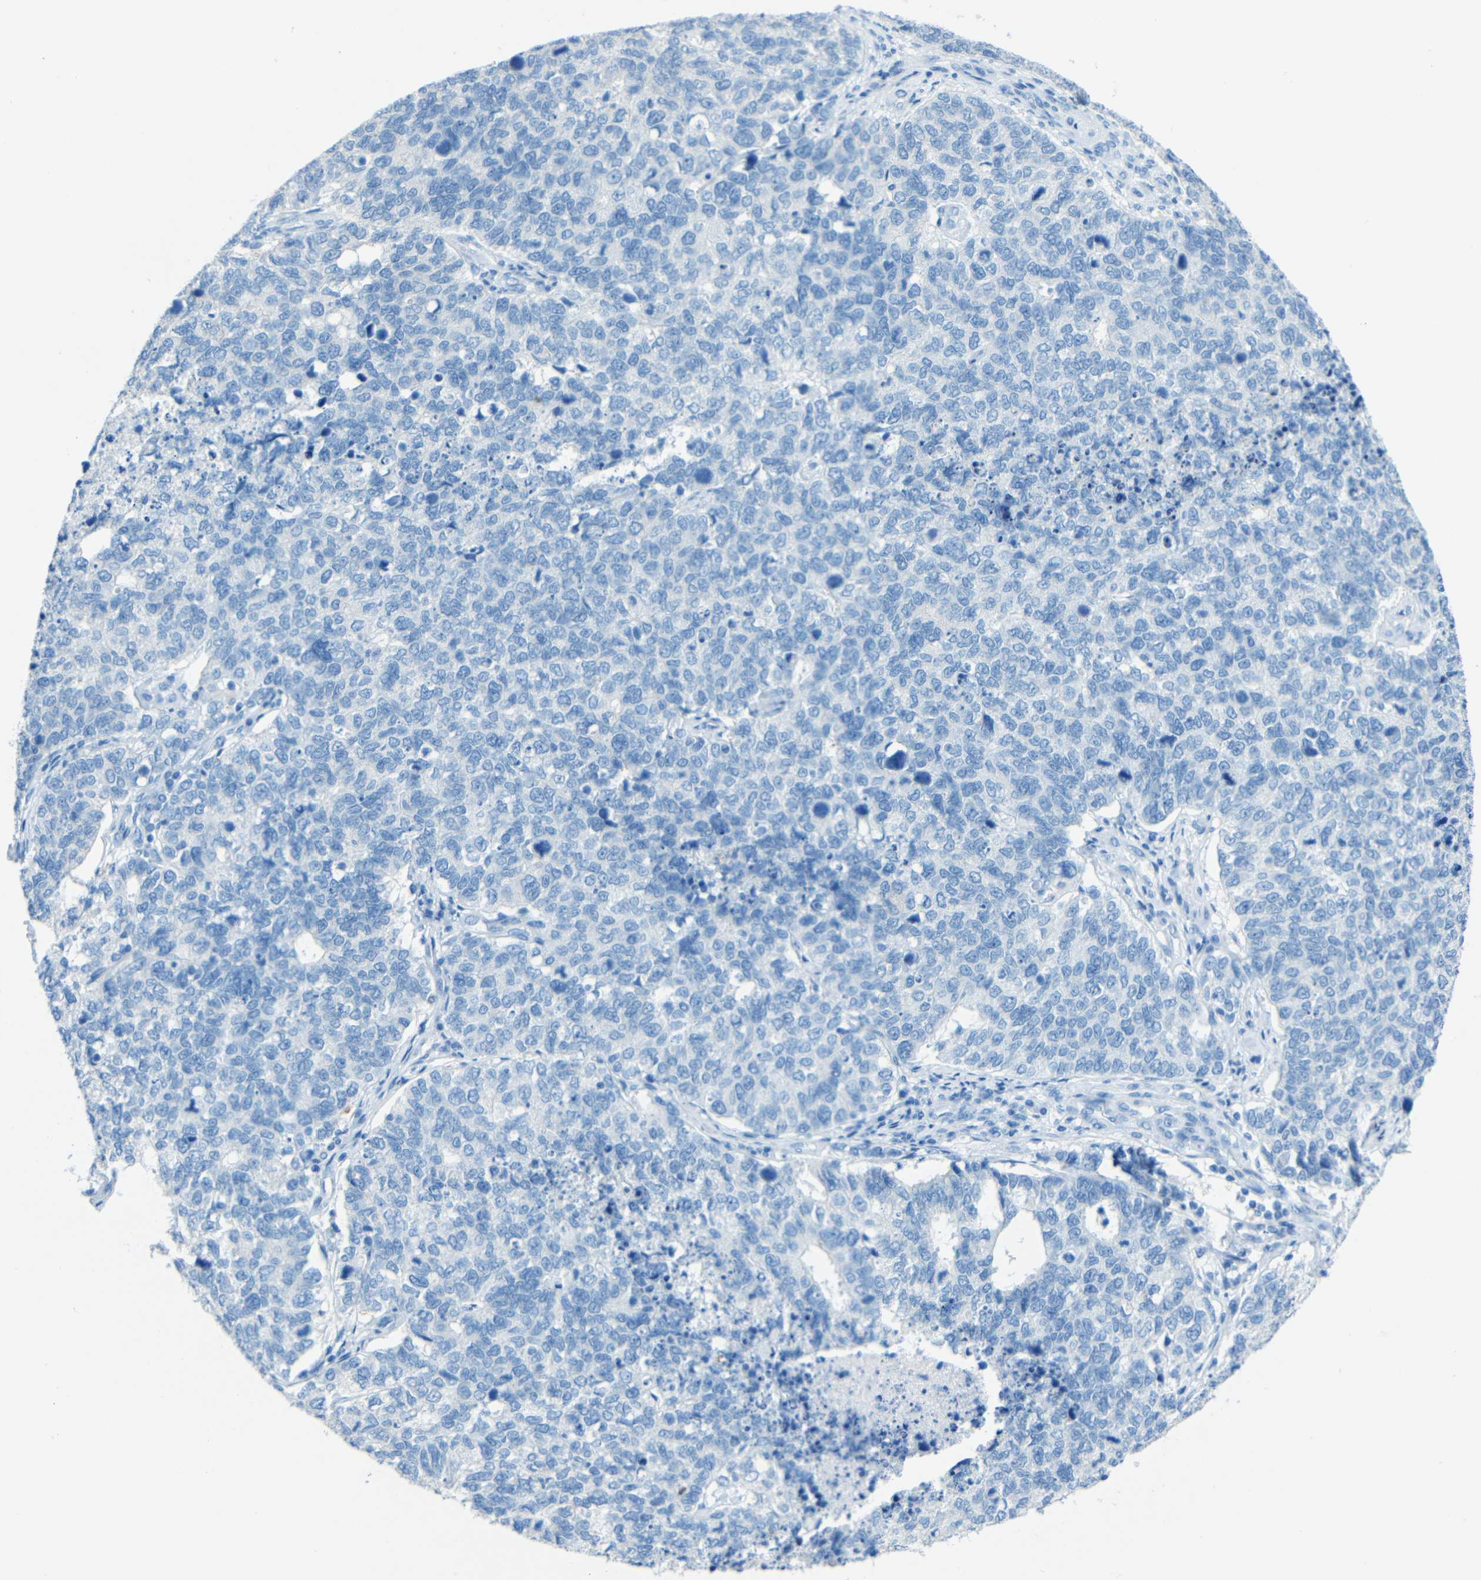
{"staining": {"intensity": "negative", "quantity": "none", "location": "none"}, "tissue": "cervical cancer", "cell_type": "Tumor cells", "image_type": "cancer", "snomed": [{"axis": "morphology", "description": "Squamous cell carcinoma, NOS"}, {"axis": "topography", "description": "Cervix"}], "caption": "The immunohistochemistry (IHC) image has no significant expression in tumor cells of cervical cancer (squamous cell carcinoma) tissue.", "gene": "TUBB4B", "patient": {"sex": "female", "age": 63}}